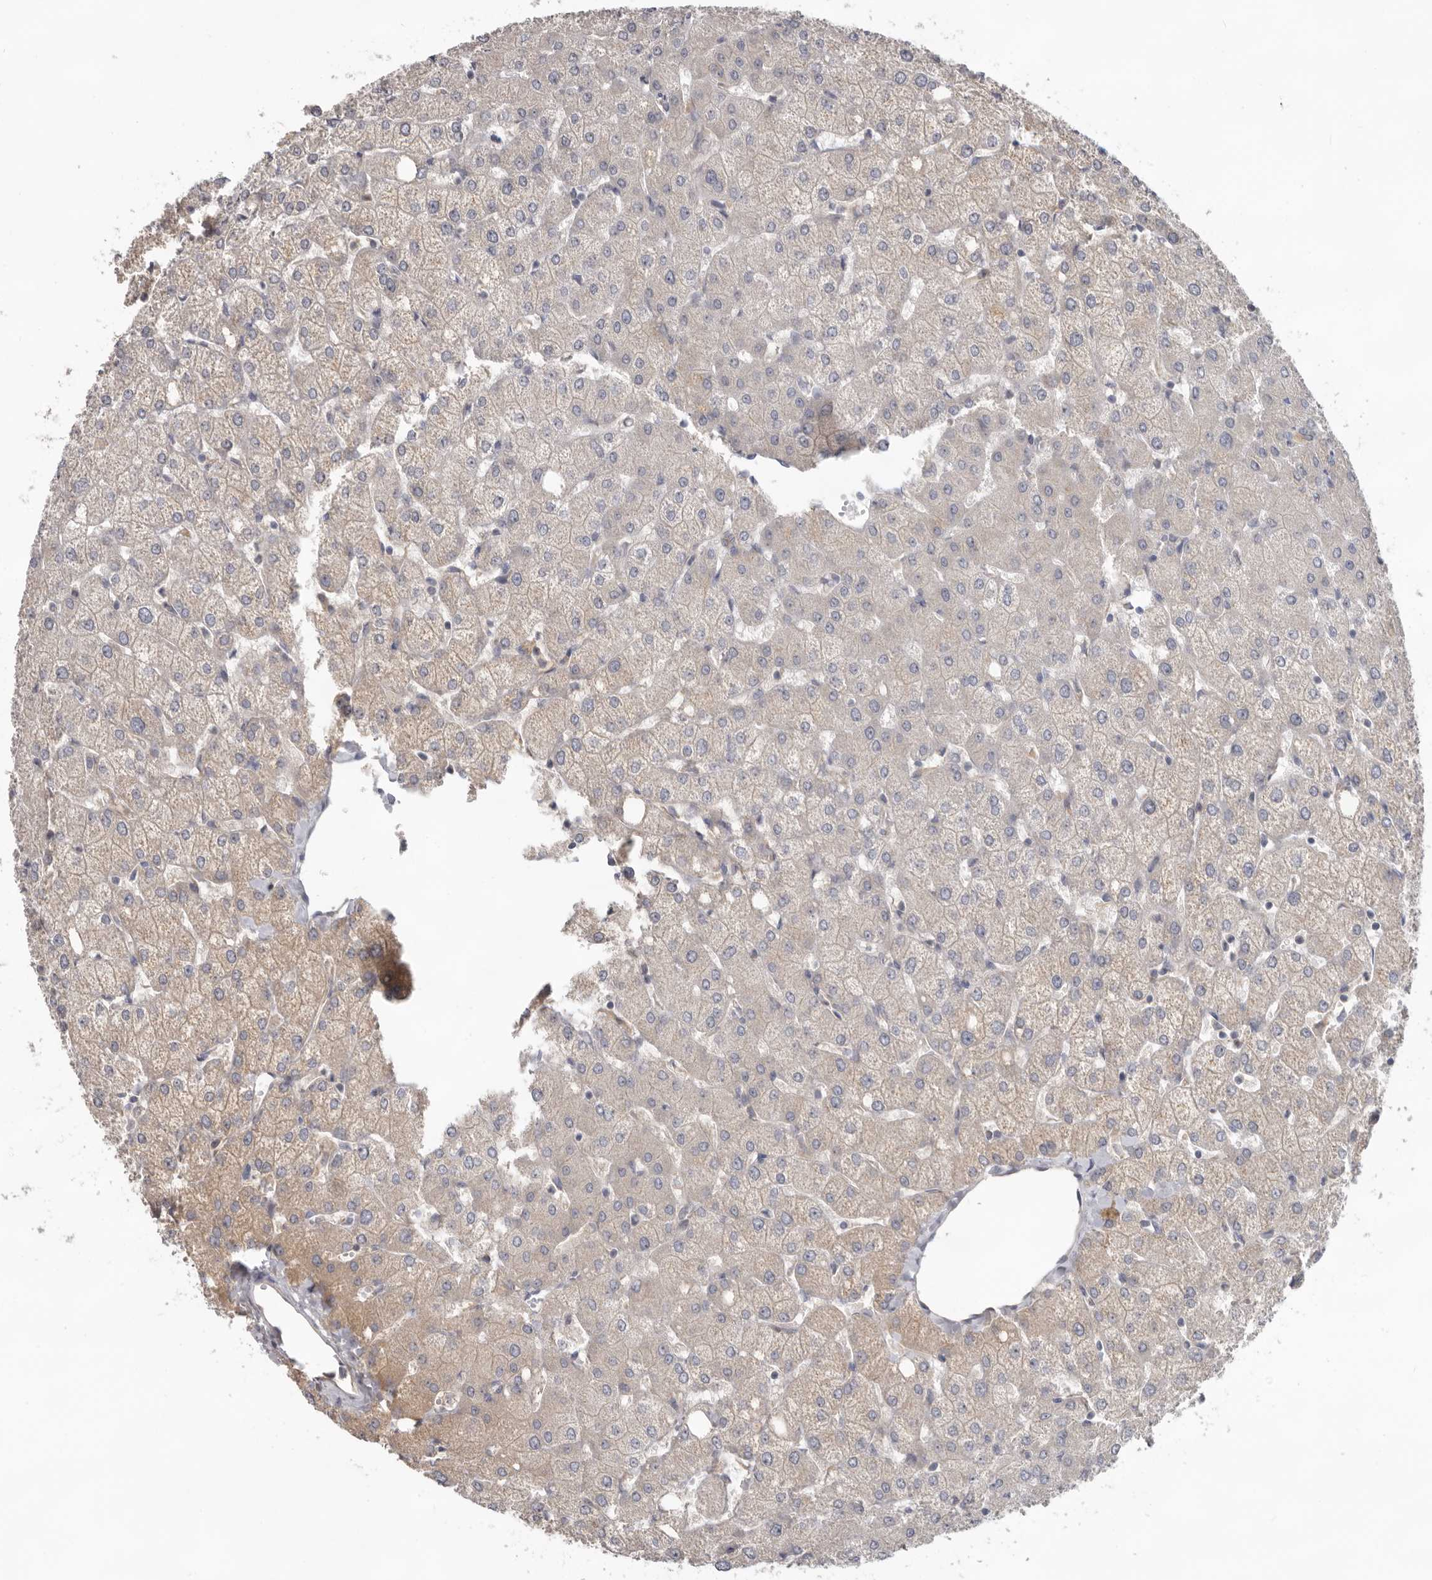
{"staining": {"intensity": "negative", "quantity": "none", "location": "none"}, "tissue": "liver", "cell_type": "Cholangiocytes", "image_type": "normal", "snomed": [{"axis": "morphology", "description": "Normal tissue, NOS"}, {"axis": "topography", "description": "Liver"}], "caption": "Immunohistochemical staining of unremarkable human liver reveals no significant positivity in cholangiocytes. (DAB immunohistochemistry (IHC), high magnification).", "gene": "HINT3", "patient": {"sex": "female", "age": 54}}